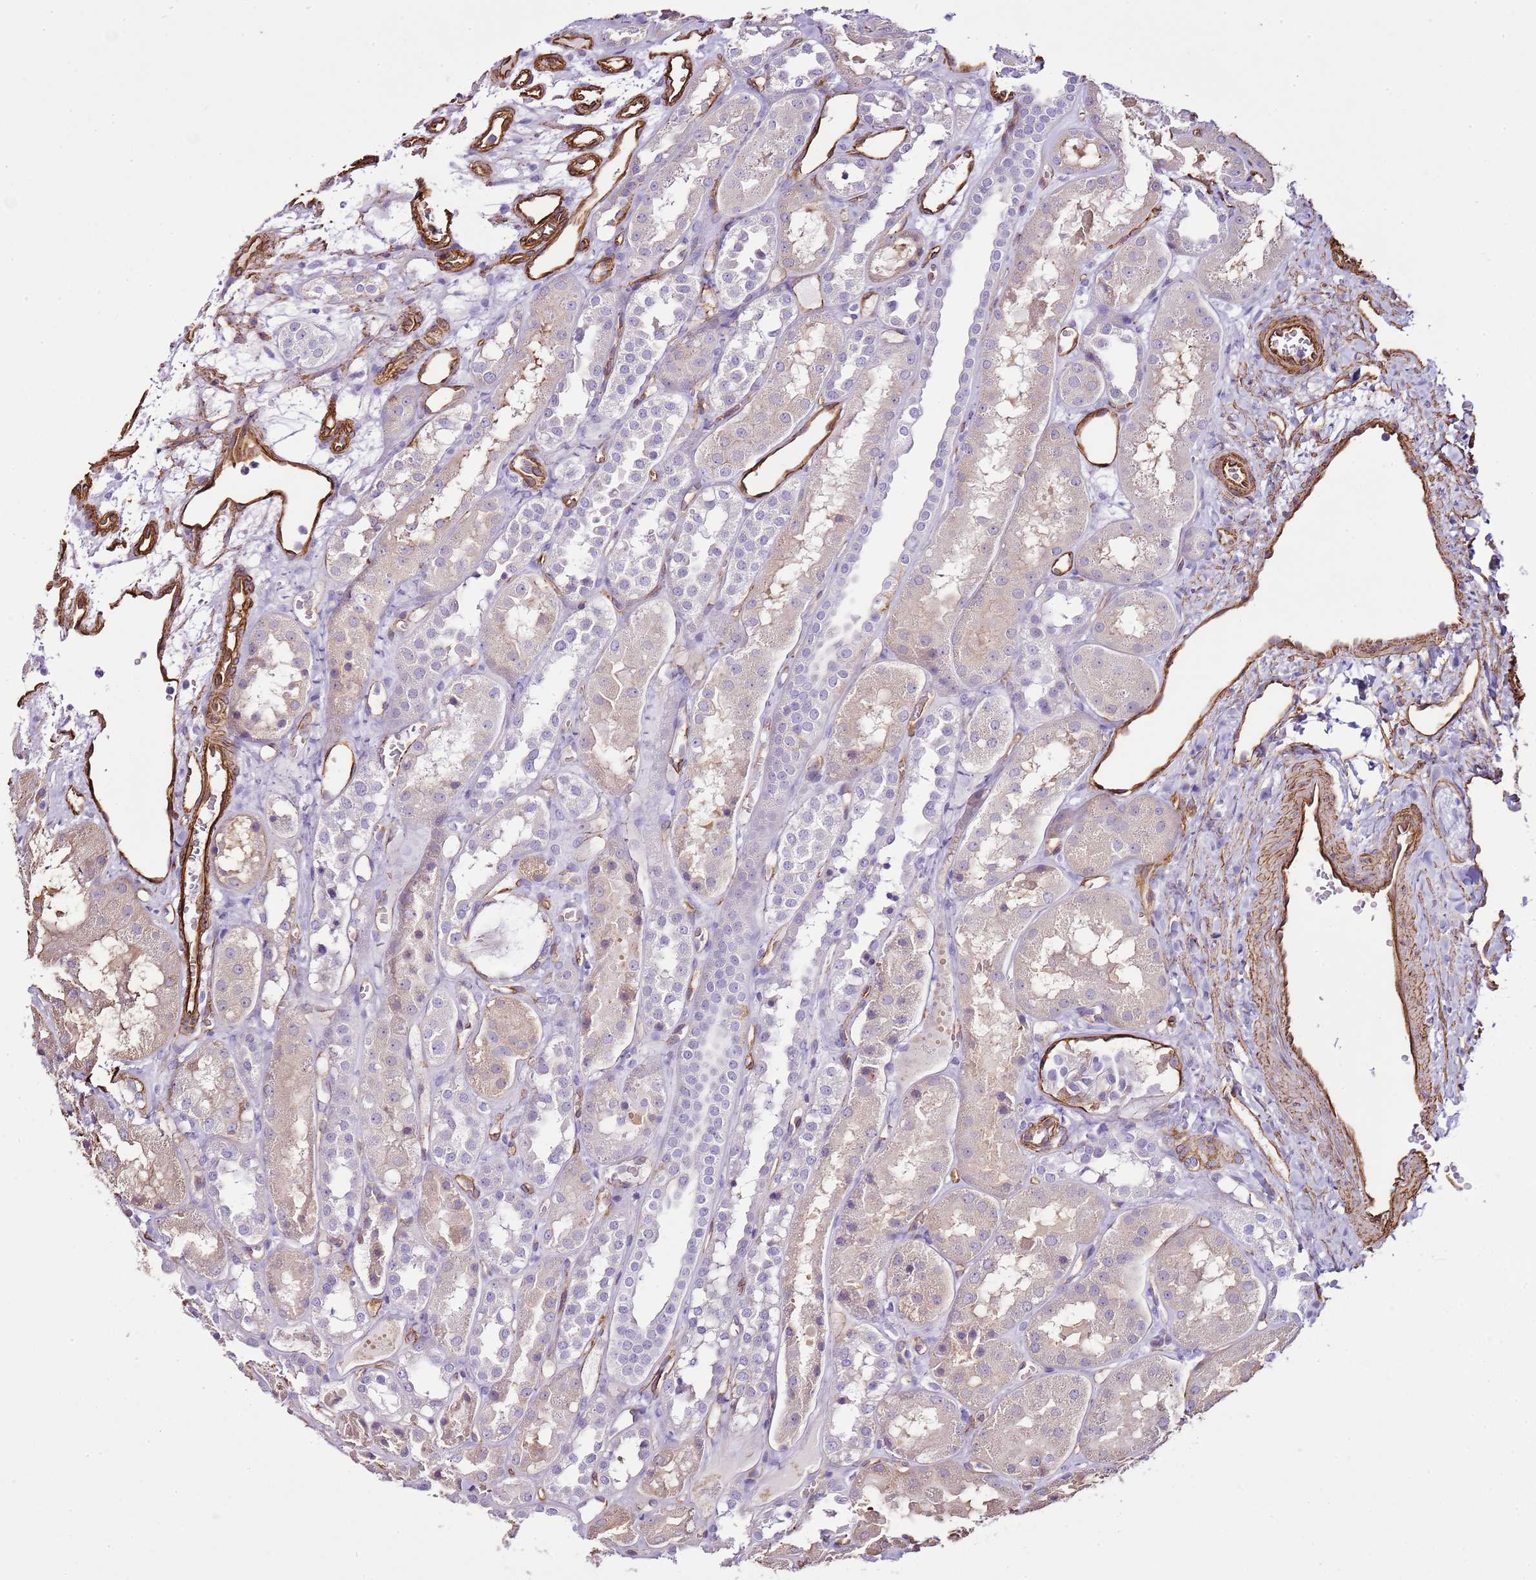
{"staining": {"intensity": "weak", "quantity": "<25%", "location": "cytoplasmic/membranous"}, "tissue": "kidney", "cell_type": "Cells in glomeruli", "image_type": "normal", "snomed": [{"axis": "morphology", "description": "Normal tissue, NOS"}, {"axis": "topography", "description": "Kidney"}], "caption": "Immunohistochemical staining of normal human kidney exhibits no significant positivity in cells in glomeruli.", "gene": "CTDSPL", "patient": {"sex": "male", "age": 16}}